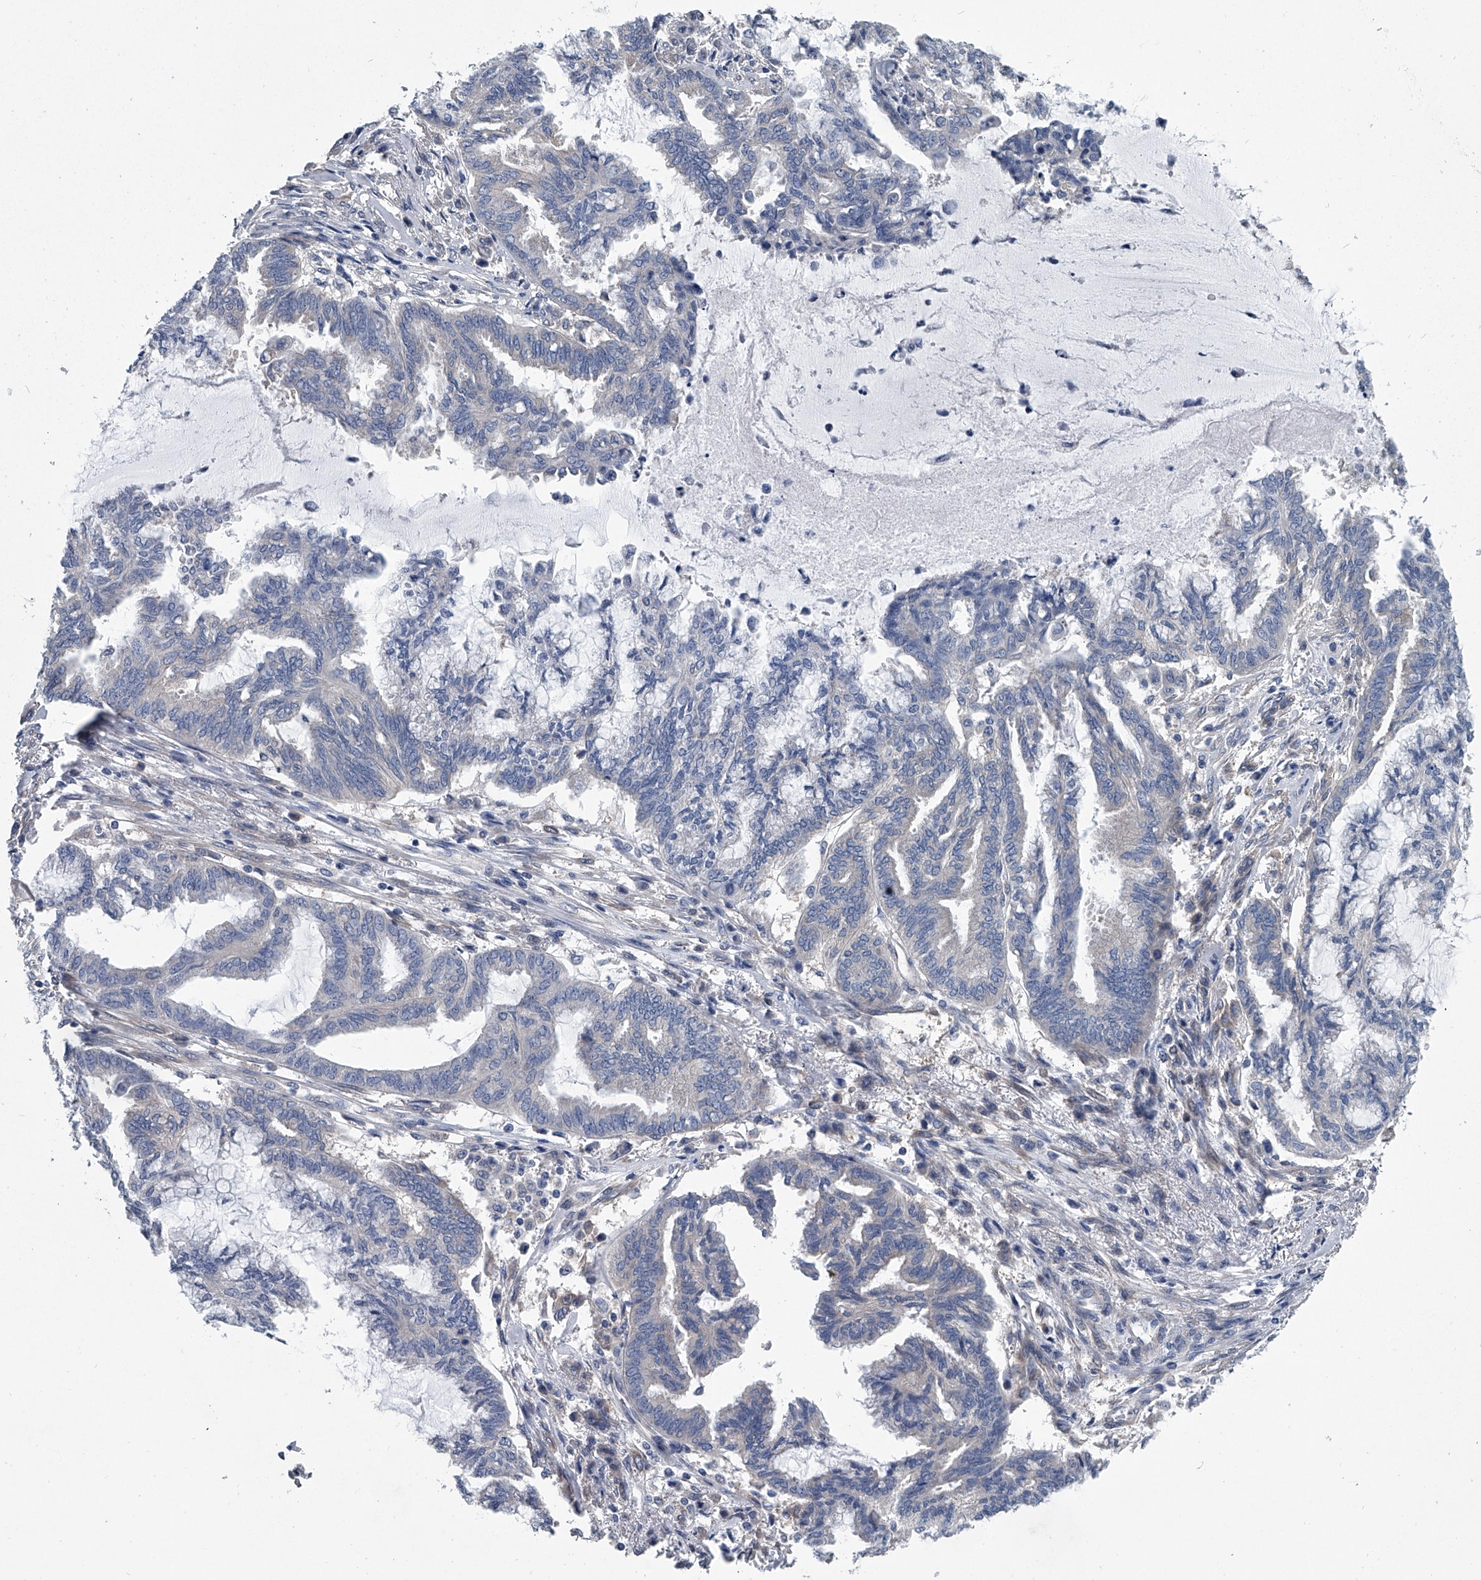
{"staining": {"intensity": "negative", "quantity": "none", "location": "none"}, "tissue": "endometrial cancer", "cell_type": "Tumor cells", "image_type": "cancer", "snomed": [{"axis": "morphology", "description": "Adenocarcinoma, NOS"}, {"axis": "topography", "description": "Endometrium"}], "caption": "Immunohistochemistry (IHC) of human endometrial cancer demonstrates no staining in tumor cells. Brightfield microscopy of immunohistochemistry (IHC) stained with DAB (brown) and hematoxylin (blue), captured at high magnification.", "gene": "PPP2R5D", "patient": {"sex": "female", "age": 86}}